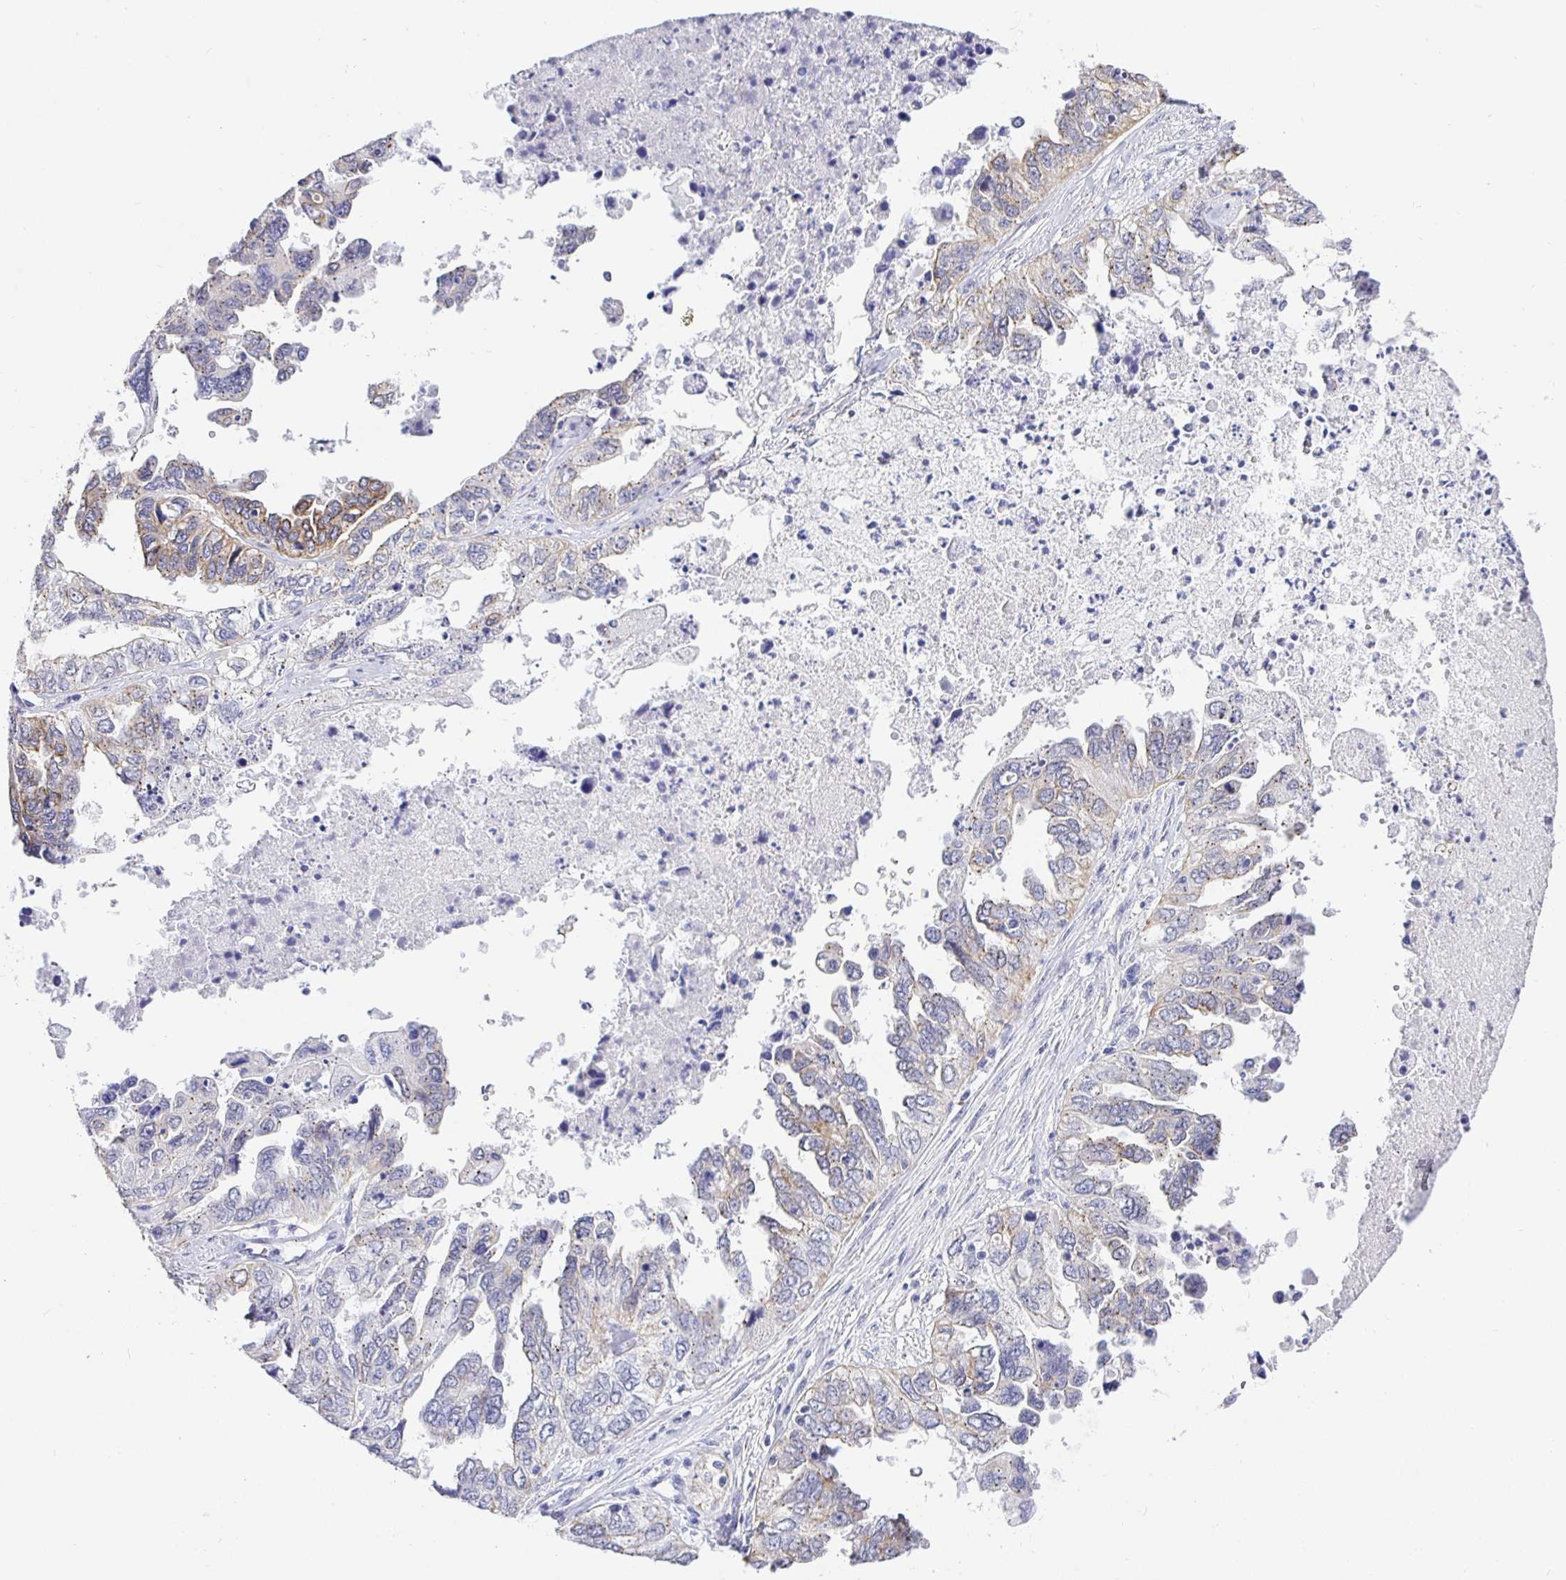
{"staining": {"intensity": "moderate", "quantity": "<25%", "location": "cytoplasmic/membranous"}, "tissue": "ovarian cancer", "cell_type": "Tumor cells", "image_type": "cancer", "snomed": [{"axis": "morphology", "description": "Cystadenocarcinoma, serous, NOS"}, {"axis": "topography", "description": "Ovary"}], "caption": "The histopathology image exhibits immunohistochemical staining of ovarian cancer (serous cystadenocarcinoma). There is moderate cytoplasmic/membranous expression is present in approximately <25% of tumor cells.", "gene": "EZHIP", "patient": {"sex": "female", "age": 53}}